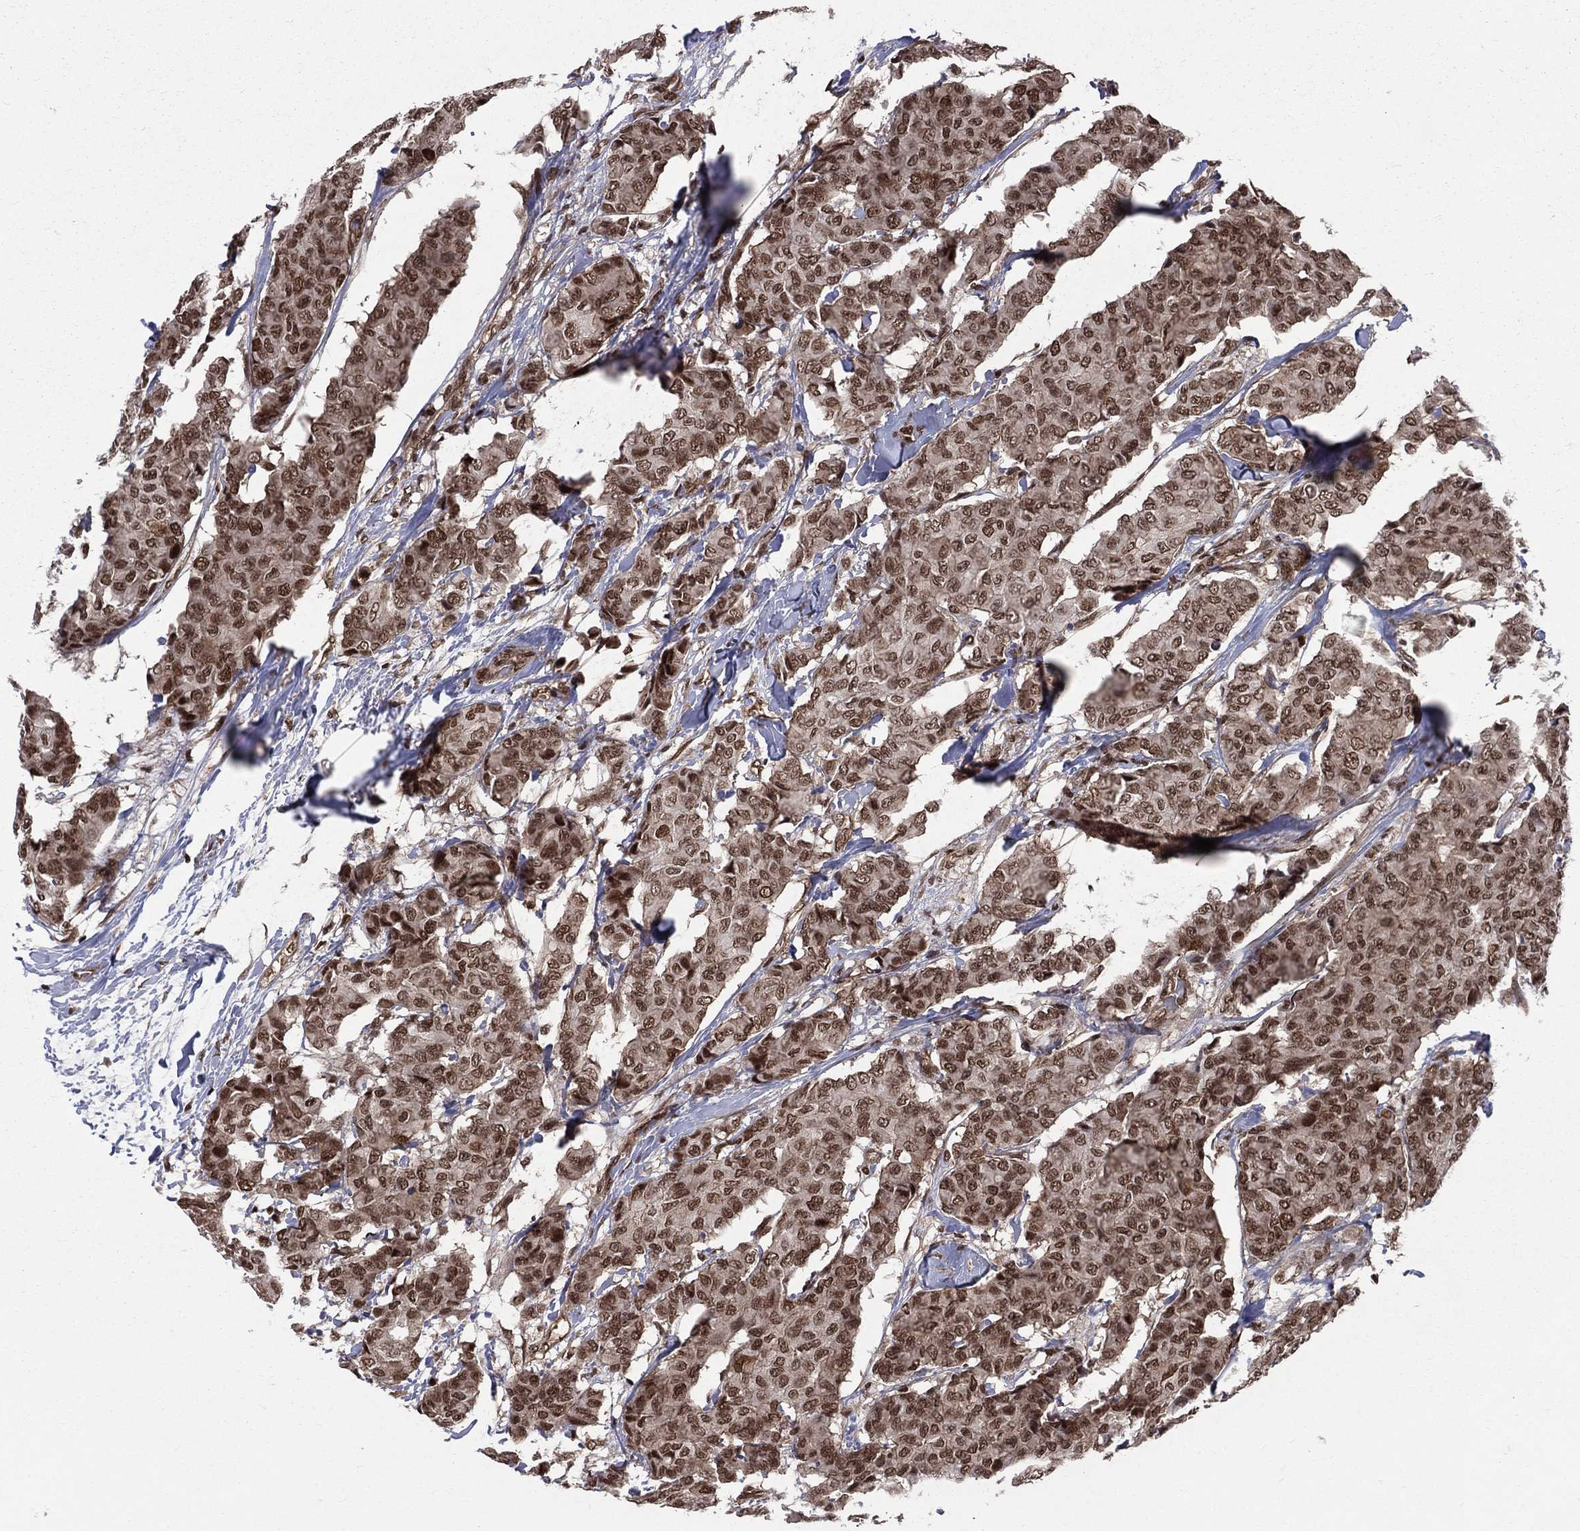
{"staining": {"intensity": "strong", "quantity": ">75%", "location": "nuclear"}, "tissue": "breast cancer", "cell_type": "Tumor cells", "image_type": "cancer", "snomed": [{"axis": "morphology", "description": "Duct carcinoma"}, {"axis": "topography", "description": "Breast"}], "caption": "Protein staining of breast cancer (invasive ductal carcinoma) tissue reveals strong nuclear positivity in approximately >75% of tumor cells.", "gene": "SMC3", "patient": {"sex": "female", "age": 75}}